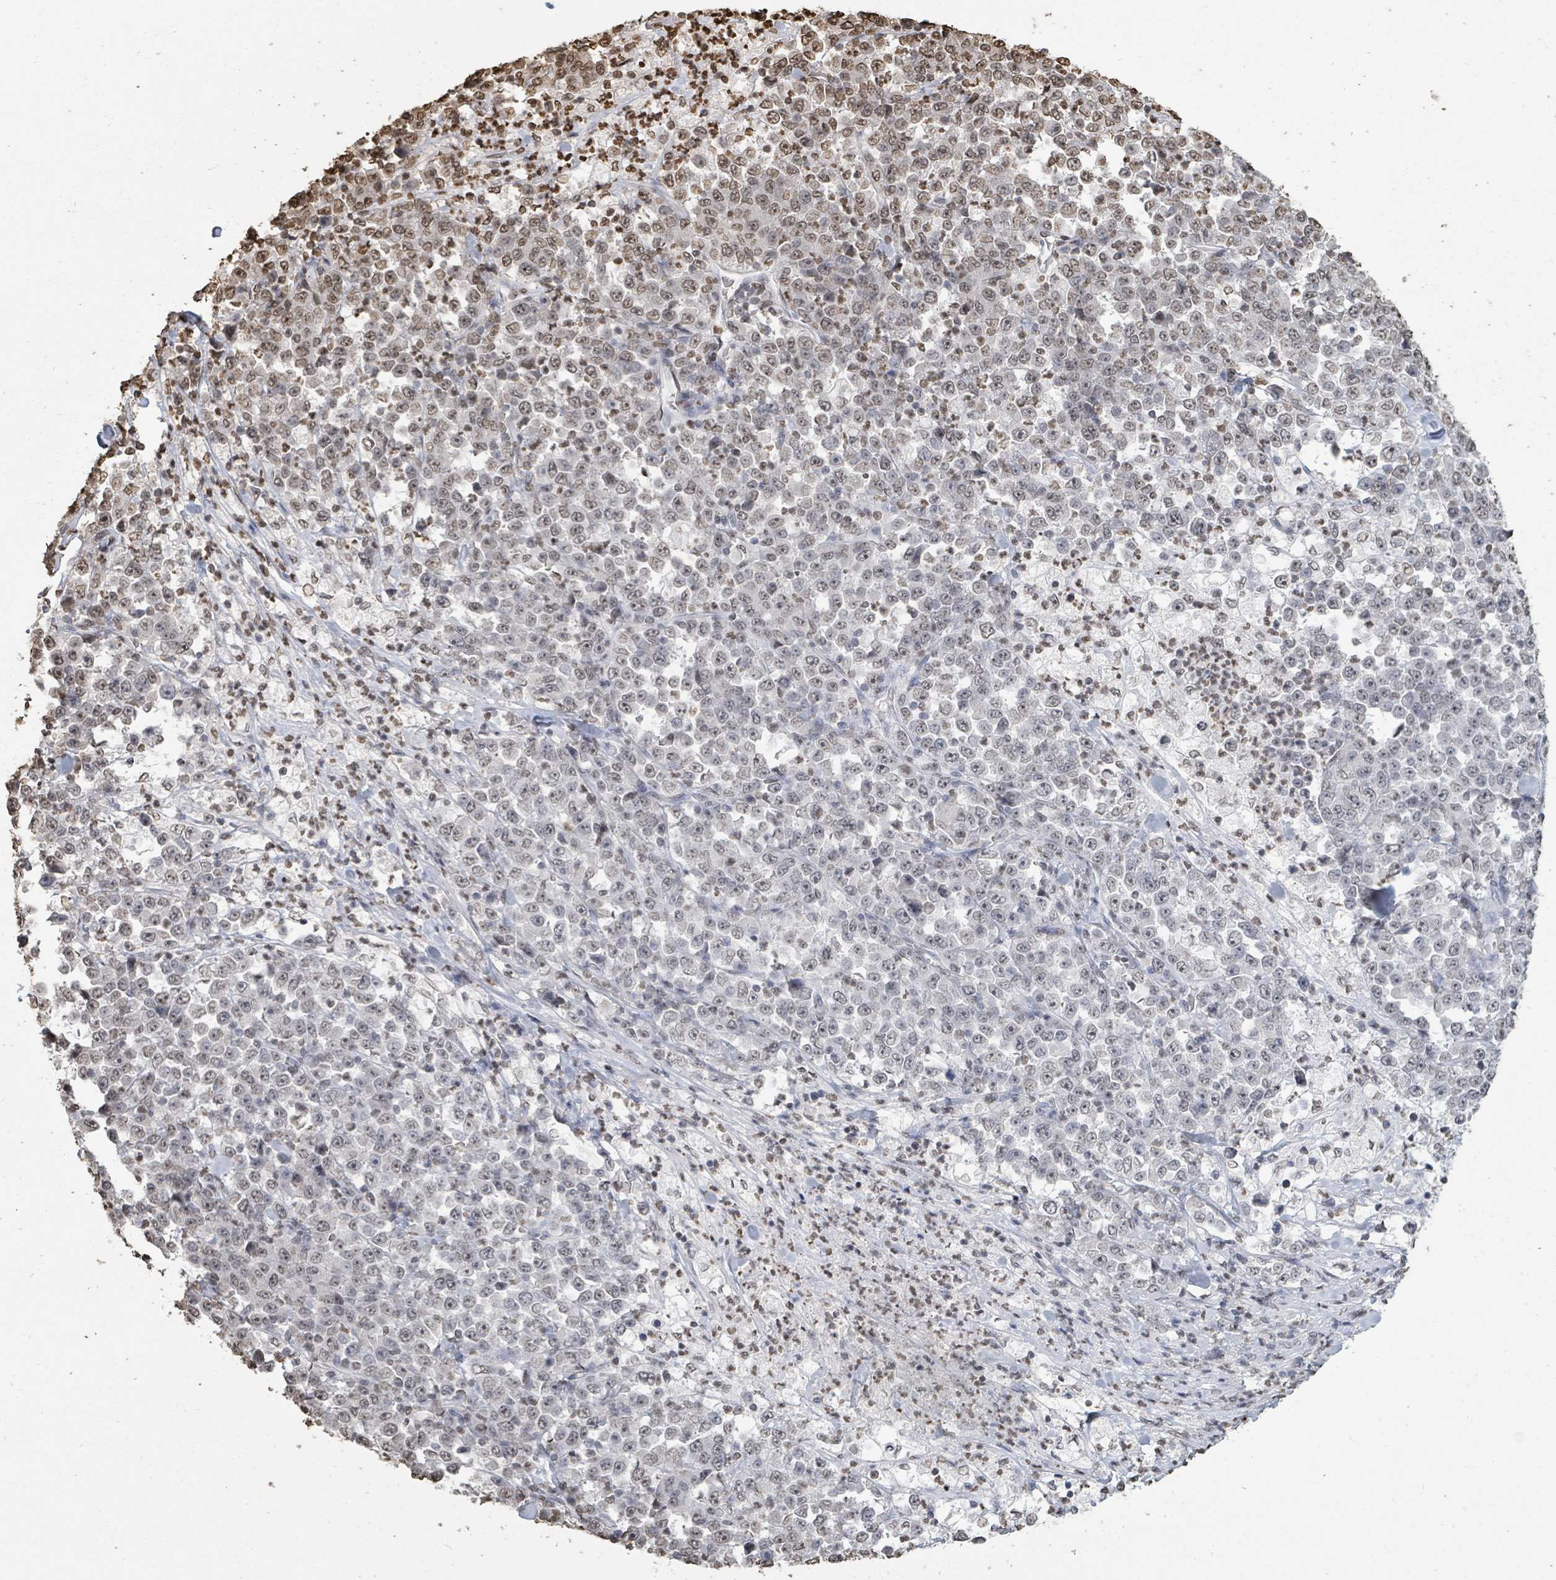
{"staining": {"intensity": "moderate", "quantity": "<25%", "location": "nuclear"}, "tissue": "stomach cancer", "cell_type": "Tumor cells", "image_type": "cancer", "snomed": [{"axis": "morphology", "description": "Normal tissue, NOS"}, {"axis": "morphology", "description": "Adenocarcinoma, NOS"}, {"axis": "topography", "description": "Stomach, upper"}, {"axis": "topography", "description": "Stomach"}], "caption": "Moderate nuclear protein expression is seen in approximately <25% of tumor cells in stomach adenocarcinoma.", "gene": "MRPS12", "patient": {"sex": "male", "age": 59}}